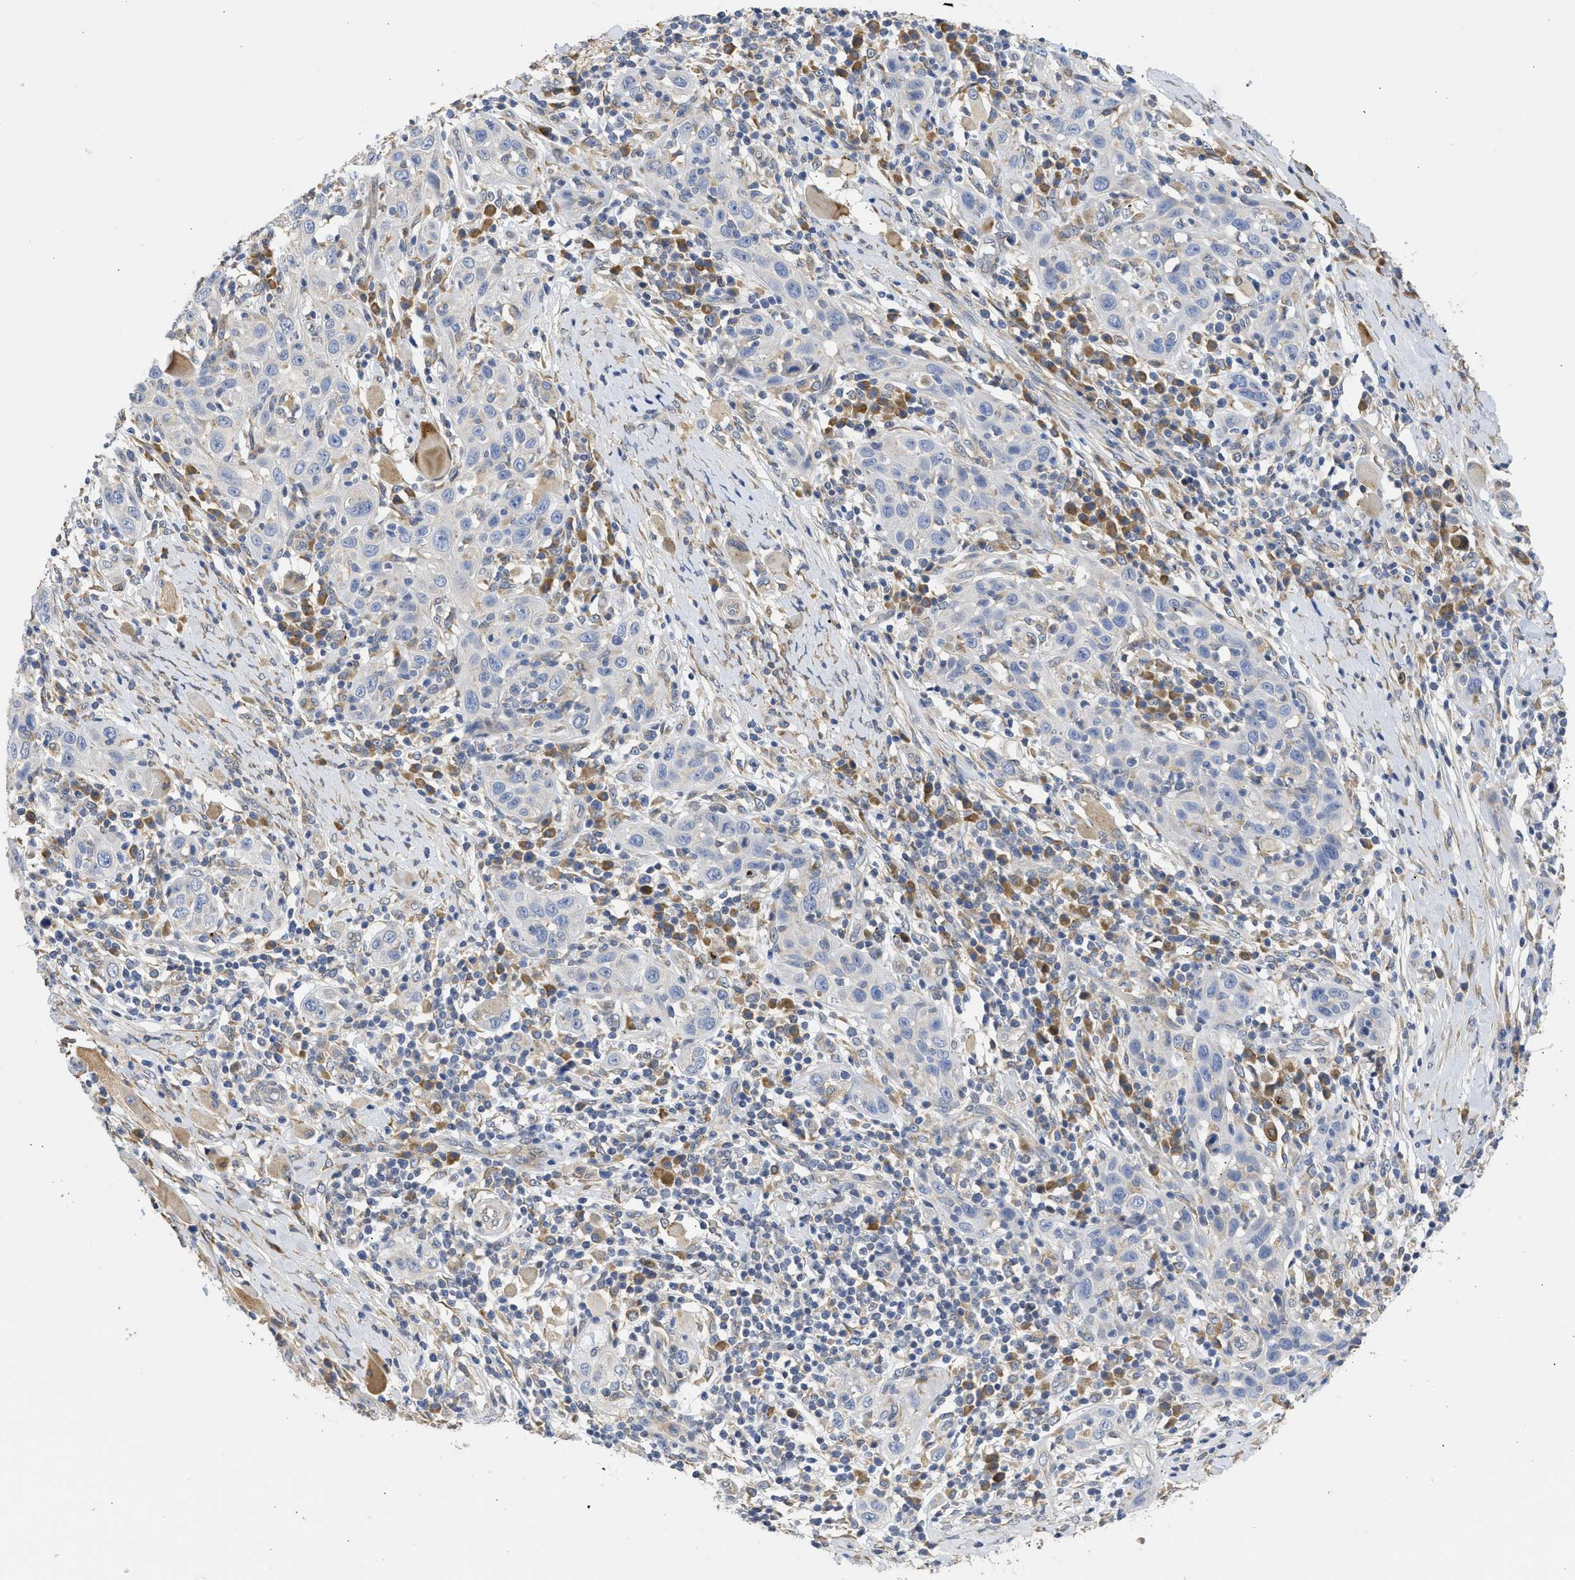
{"staining": {"intensity": "negative", "quantity": "none", "location": "none"}, "tissue": "skin cancer", "cell_type": "Tumor cells", "image_type": "cancer", "snomed": [{"axis": "morphology", "description": "Squamous cell carcinoma, NOS"}, {"axis": "topography", "description": "Skin"}], "caption": "There is no significant staining in tumor cells of skin squamous cell carcinoma.", "gene": "TMED1", "patient": {"sex": "female", "age": 88}}